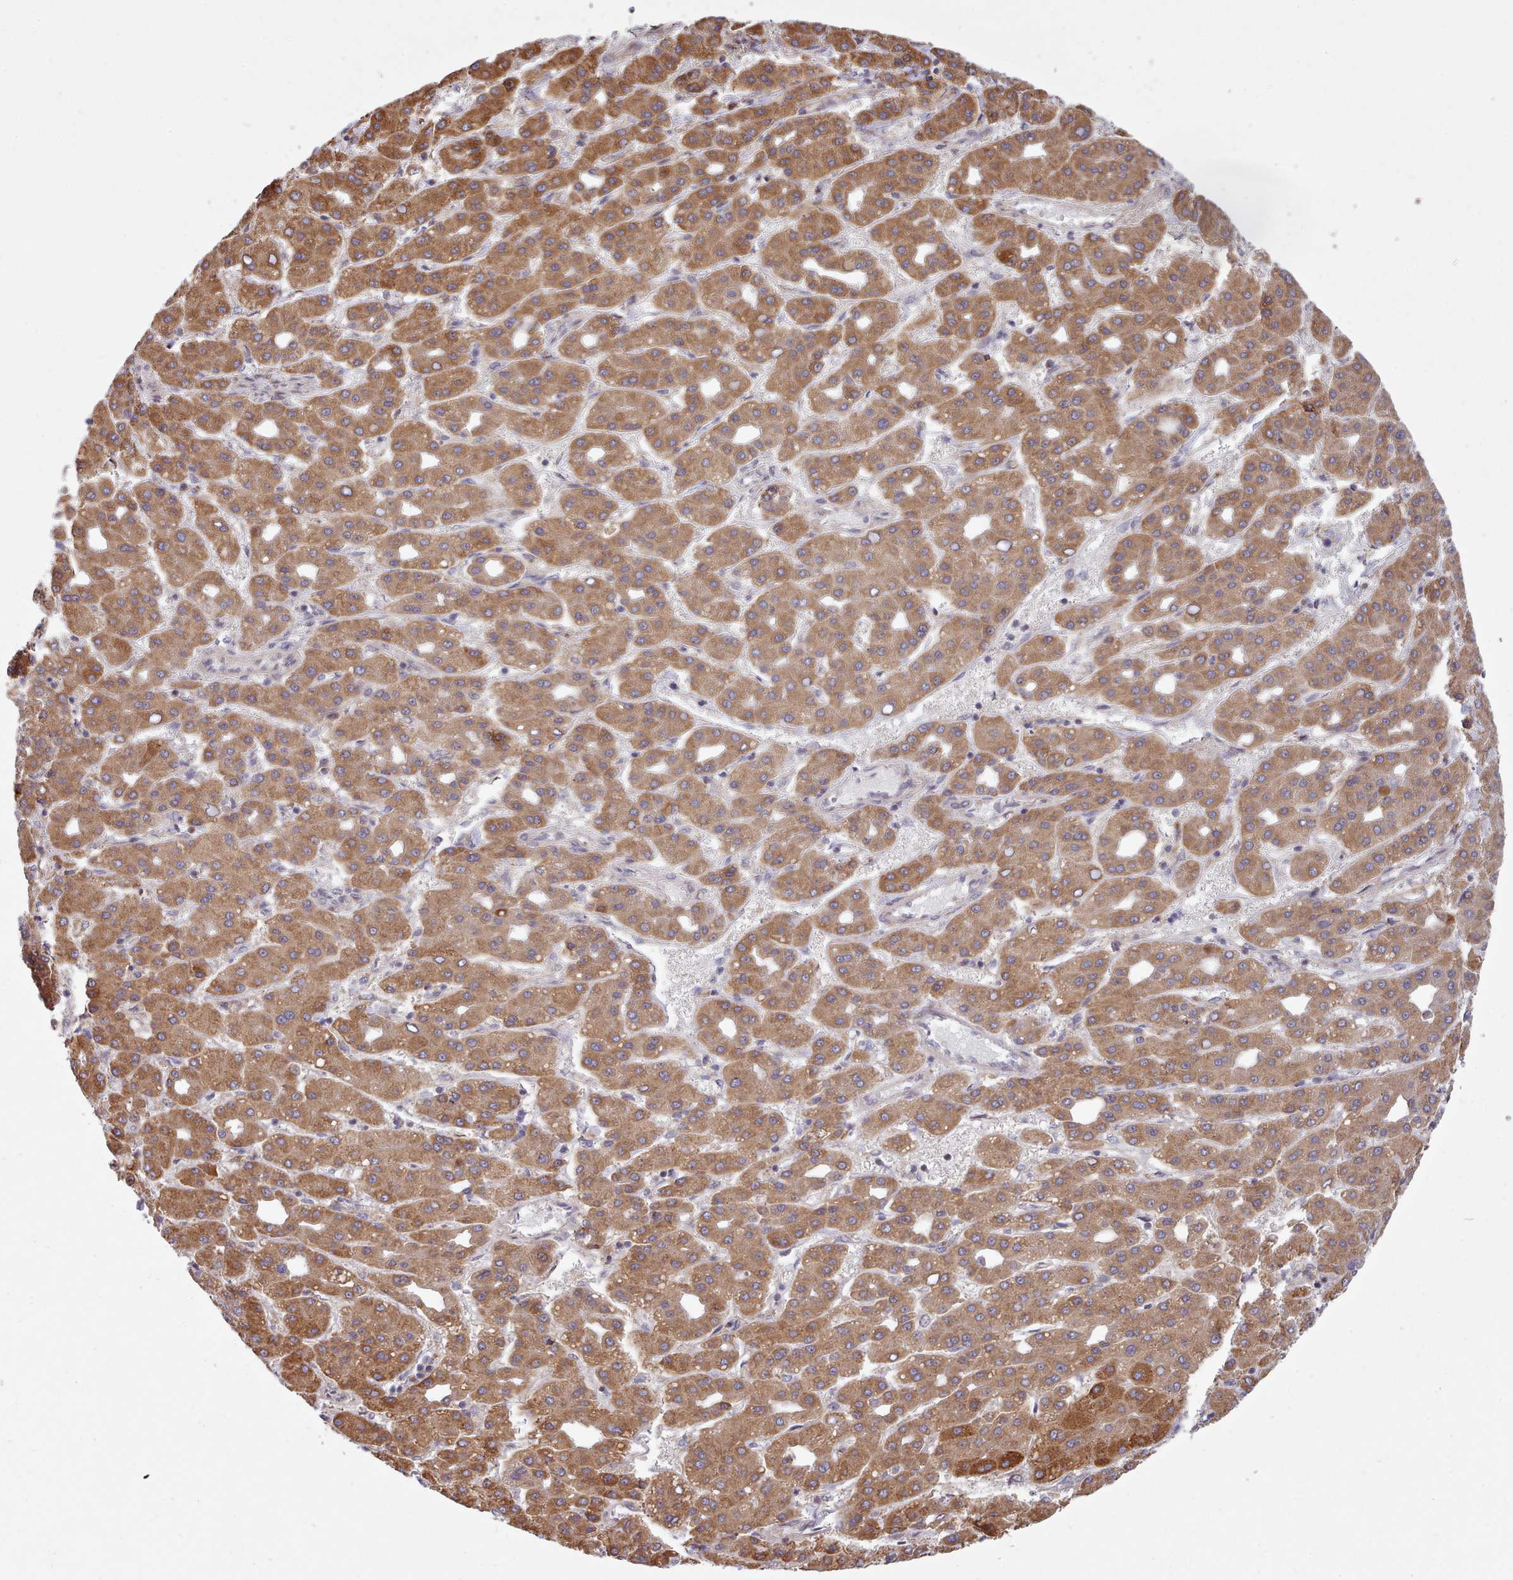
{"staining": {"intensity": "moderate", "quantity": ">75%", "location": "cytoplasmic/membranous"}, "tissue": "liver cancer", "cell_type": "Tumor cells", "image_type": "cancer", "snomed": [{"axis": "morphology", "description": "Carcinoma, Hepatocellular, NOS"}, {"axis": "topography", "description": "Liver"}], "caption": "Liver hepatocellular carcinoma tissue reveals moderate cytoplasmic/membranous expression in approximately >75% of tumor cells", "gene": "TRIM26", "patient": {"sex": "male", "age": 65}}